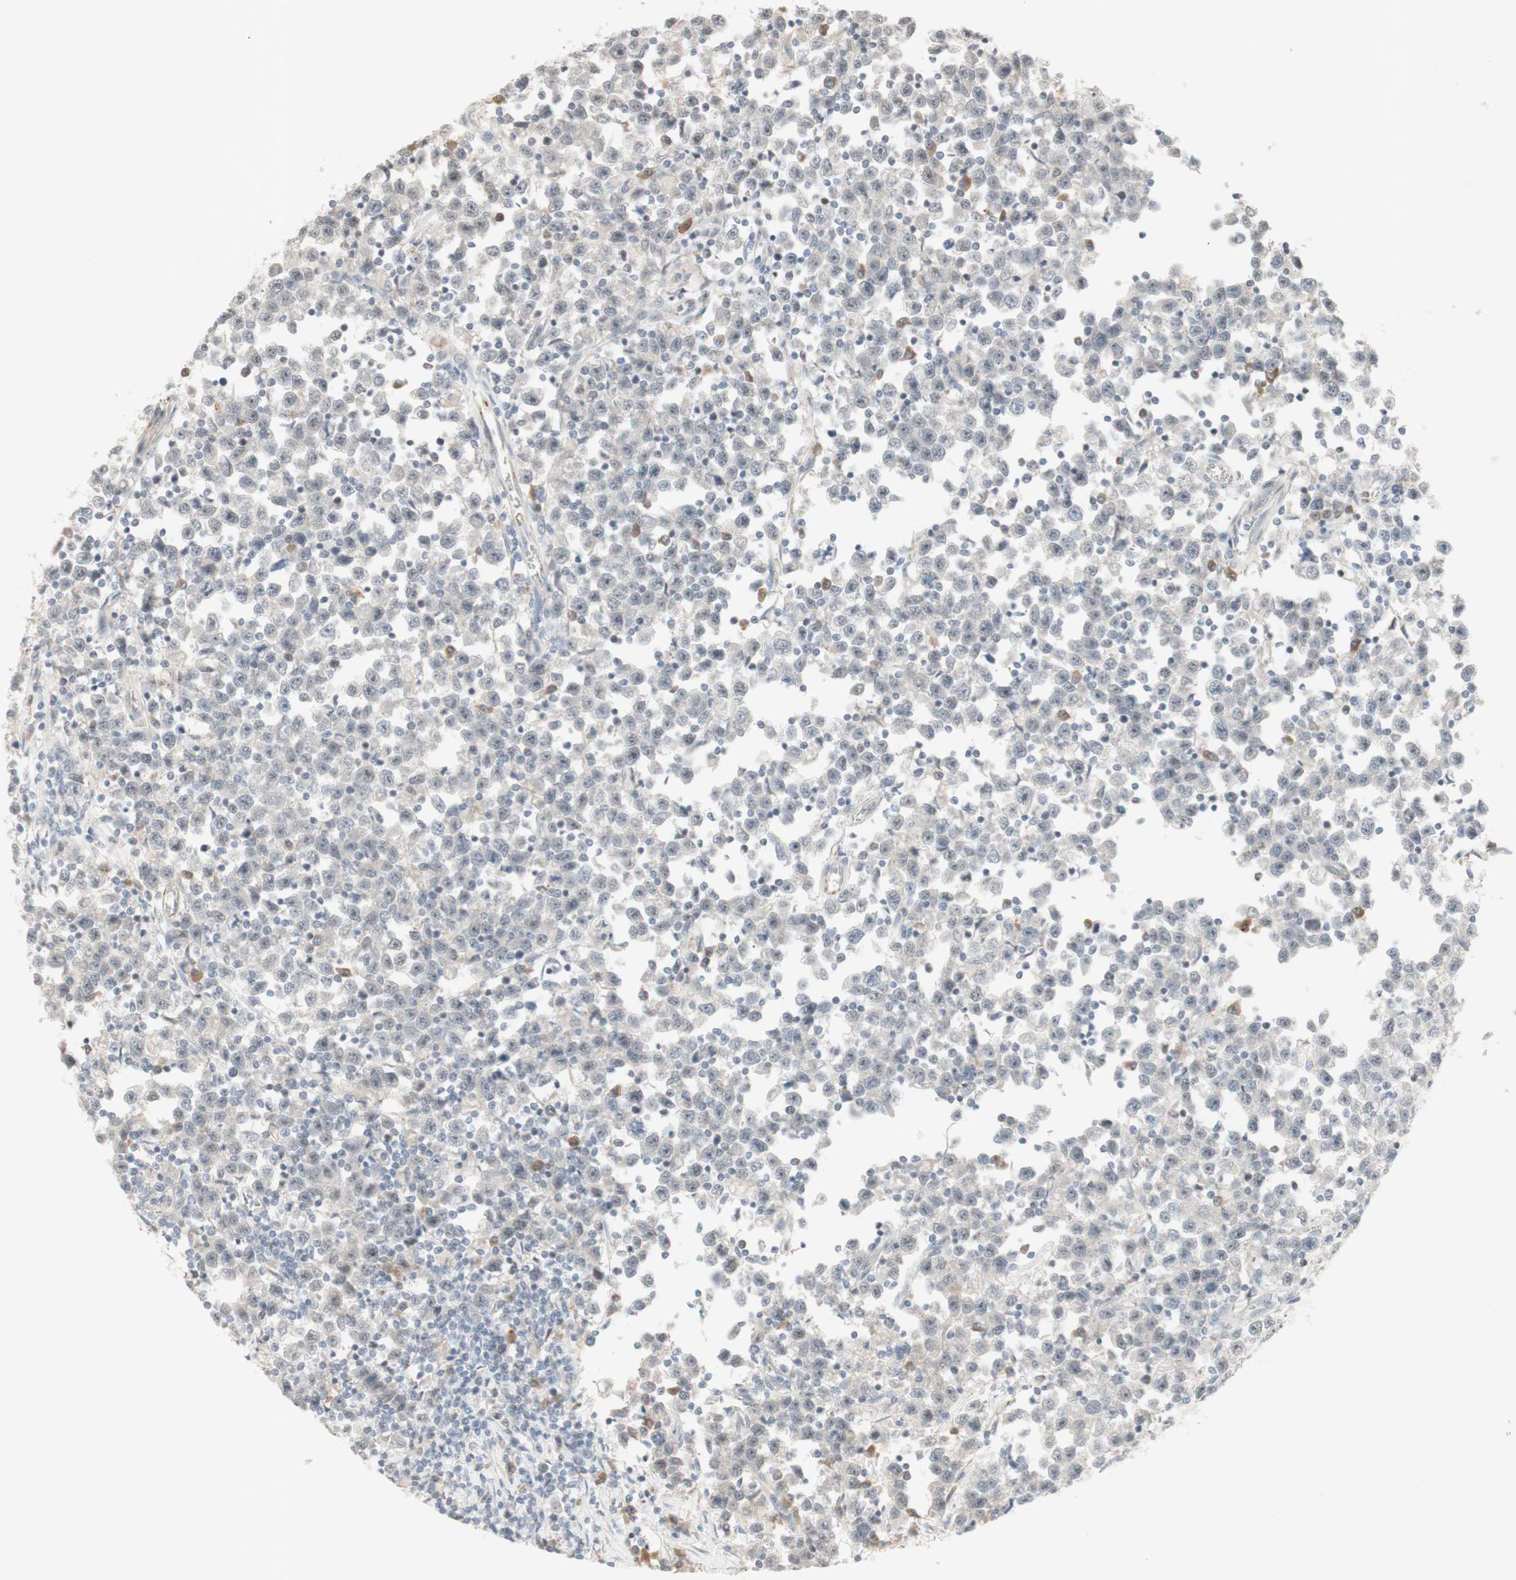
{"staining": {"intensity": "negative", "quantity": "none", "location": "none"}, "tissue": "testis cancer", "cell_type": "Tumor cells", "image_type": "cancer", "snomed": [{"axis": "morphology", "description": "Seminoma, NOS"}, {"axis": "topography", "description": "Testis"}], "caption": "Immunohistochemistry (IHC) of human testis seminoma displays no positivity in tumor cells.", "gene": "PLCD4", "patient": {"sex": "male", "age": 43}}